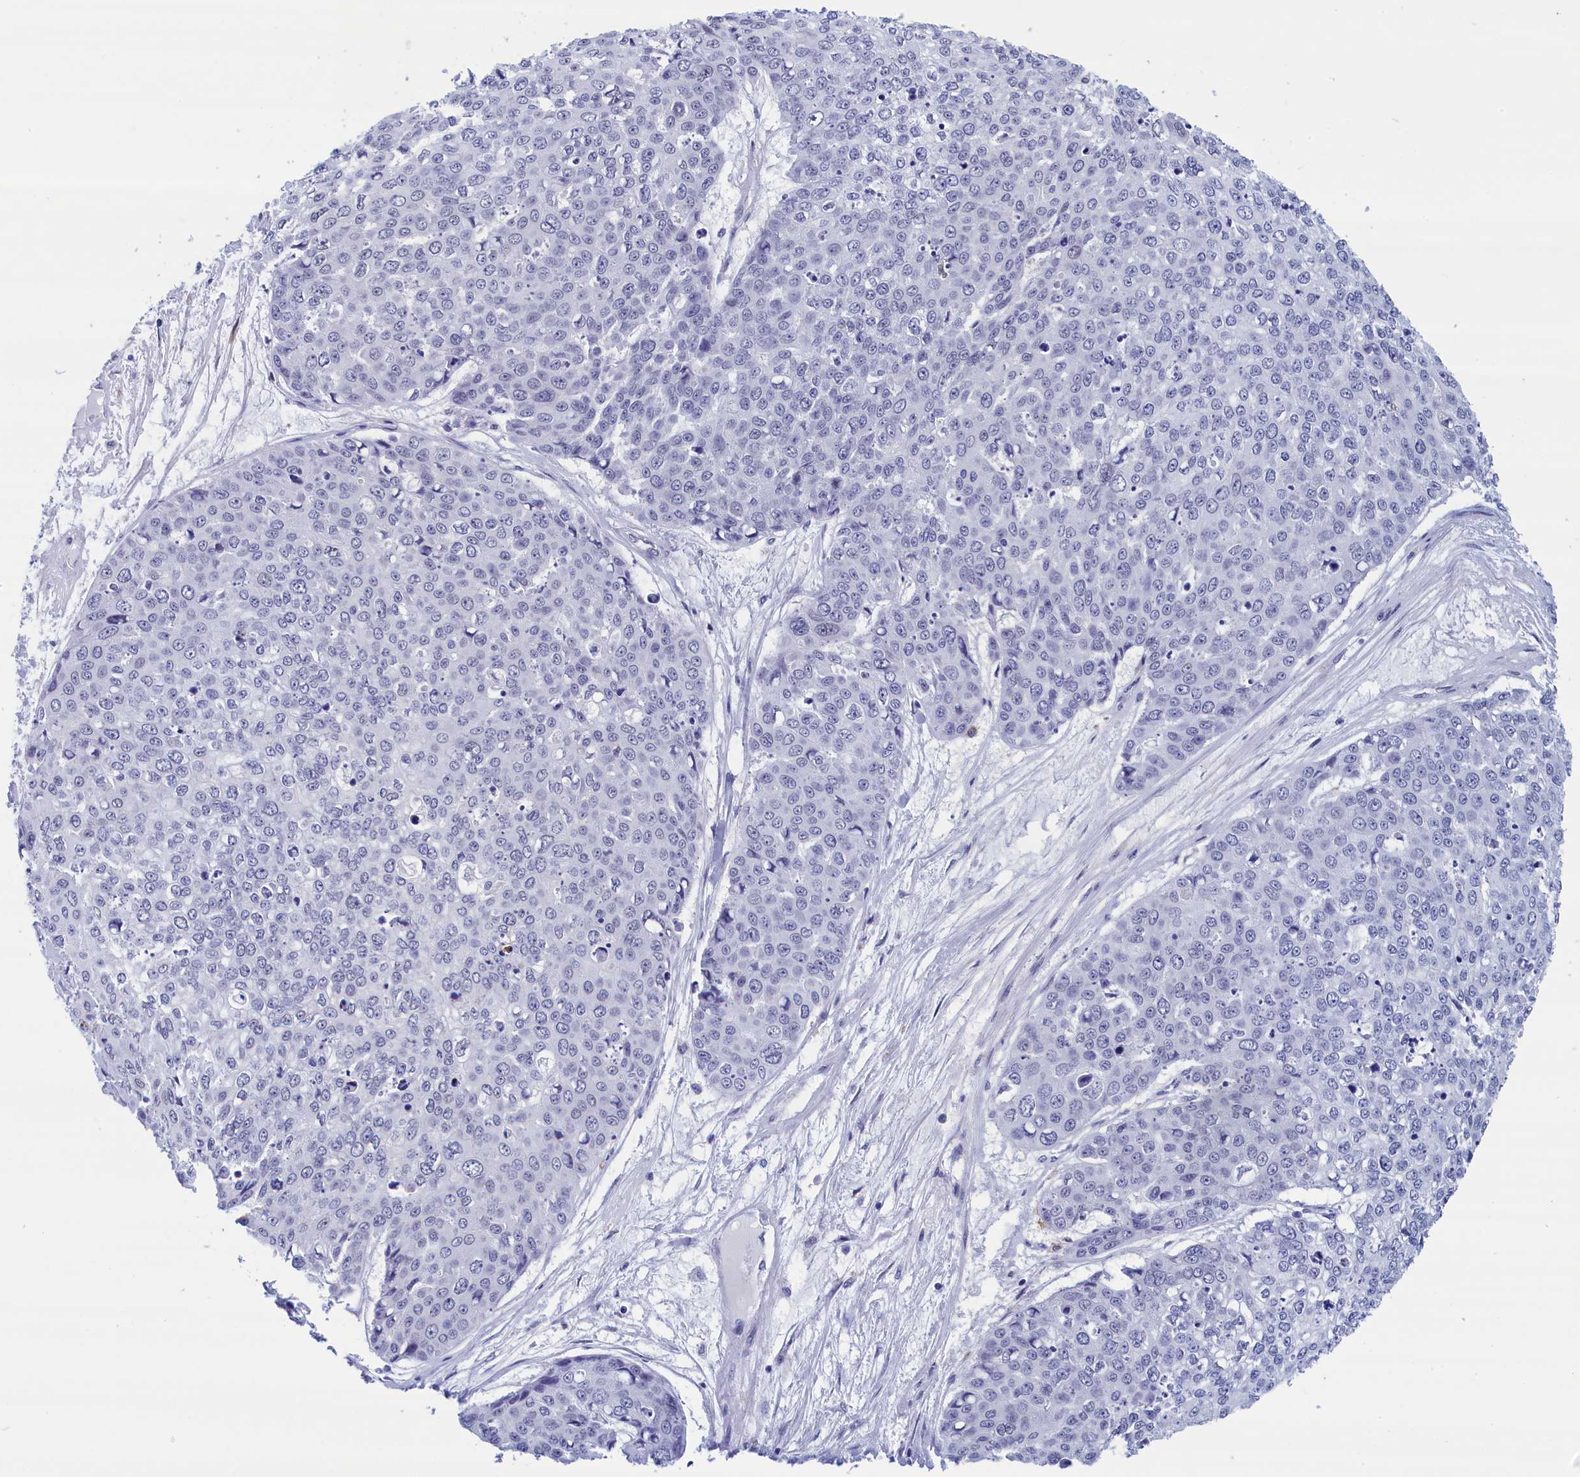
{"staining": {"intensity": "negative", "quantity": "none", "location": "none"}, "tissue": "skin cancer", "cell_type": "Tumor cells", "image_type": "cancer", "snomed": [{"axis": "morphology", "description": "Squamous cell carcinoma, NOS"}, {"axis": "topography", "description": "Skin"}], "caption": "High power microscopy image of an IHC photomicrograph of skin cancer (squamous cell carcinoma), revealing no significant staining in tumor cells.", "gene": "WDR83", "patient": {"sex": "female", "age": 44}}